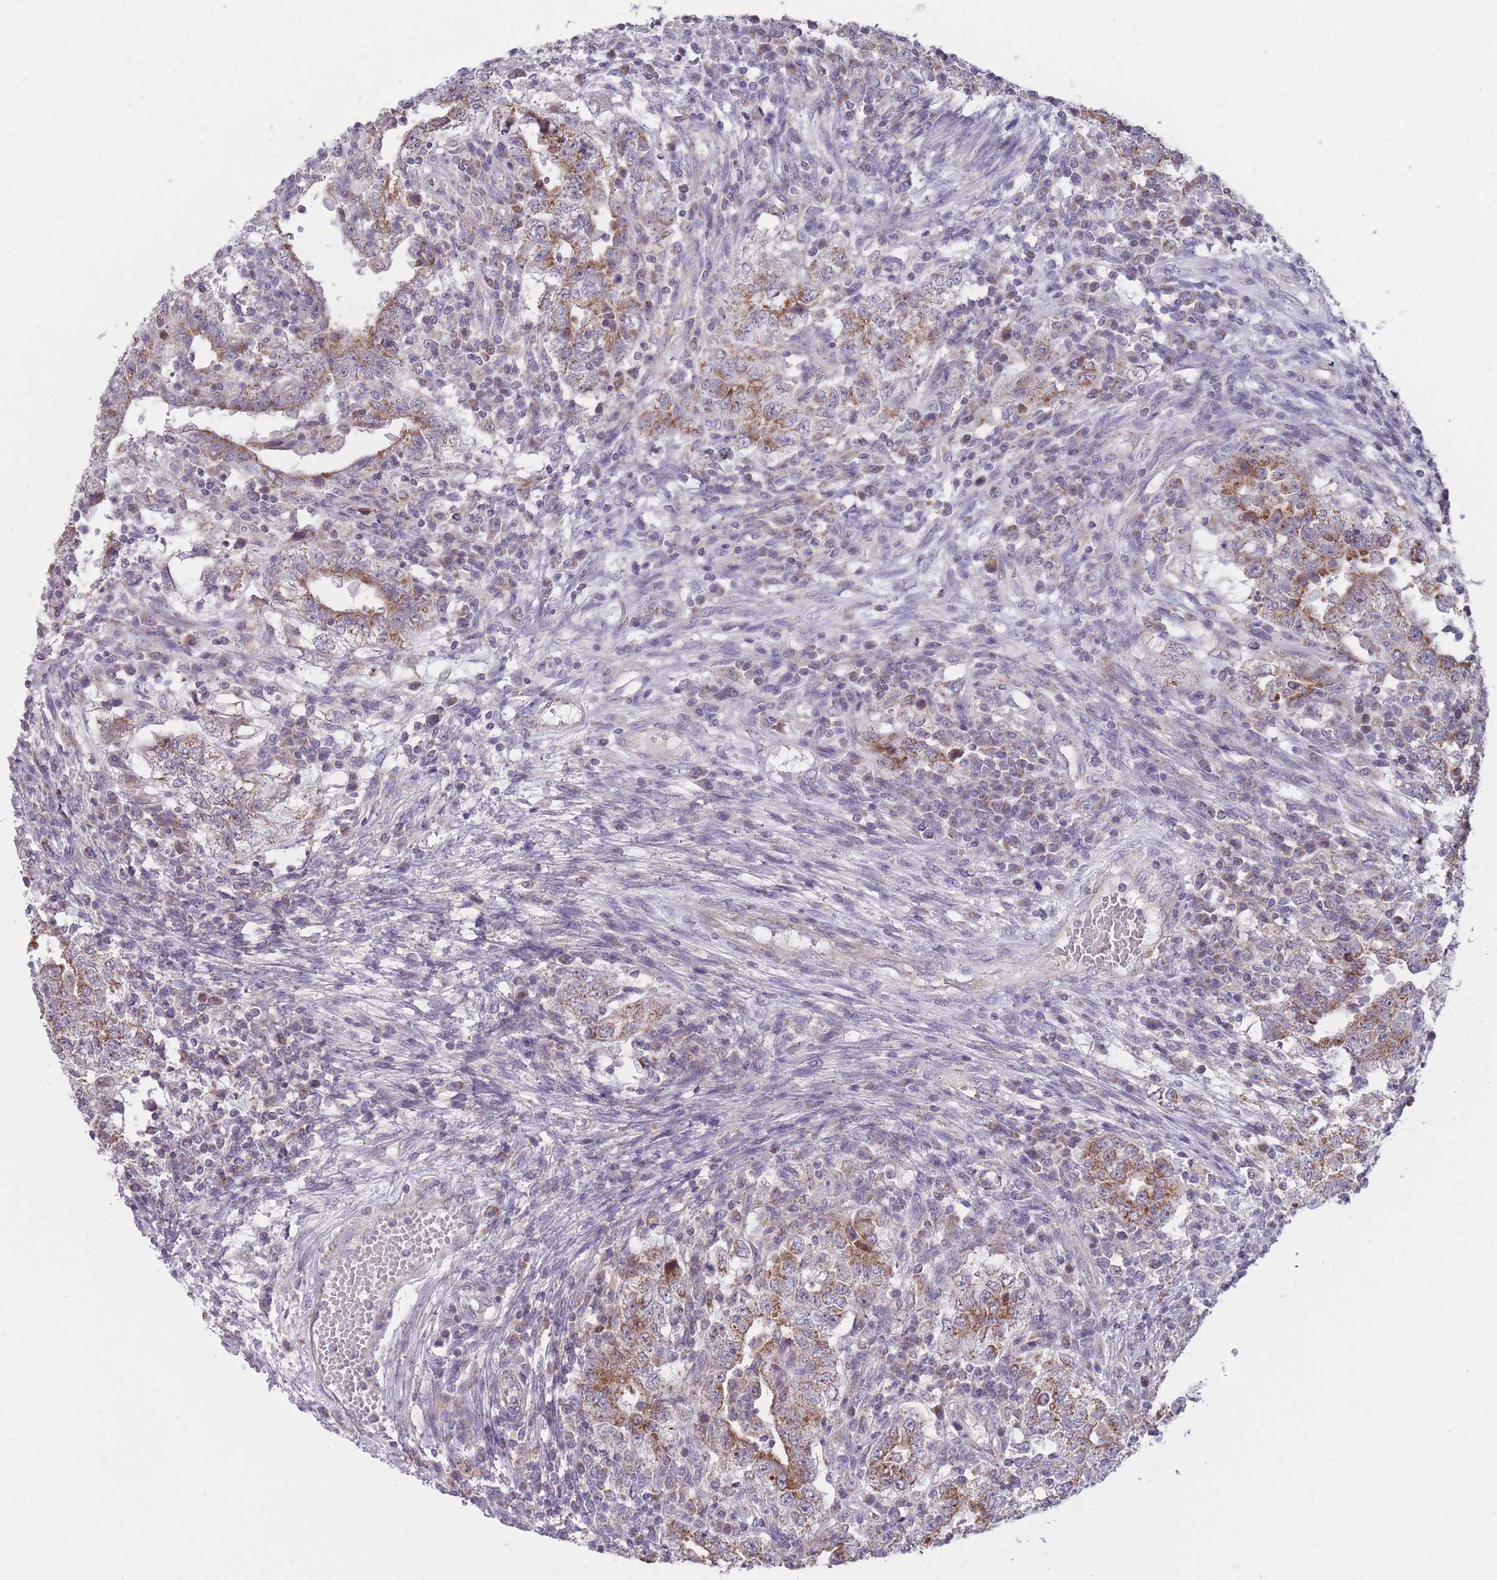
{"staining": {"intensity": "moderate", "quantity": "25%-75%", "location": "cytoplasmic/membranous"}, "tissue": "testis cancer", "cell_type": "Tumor cells", "image_type": "cancer", "snomed": [{"axis": "morphology", "description": "Carcinoma, Embryonal, NOS"}, {"axis": "topography", "description": "Testis"}], "caption": "Human testis cancer stained with a protein marker reveals moderate staining in tumor cells.", "gene": "MRPS18C", "patient": {"sex": "male", "age": 26}}